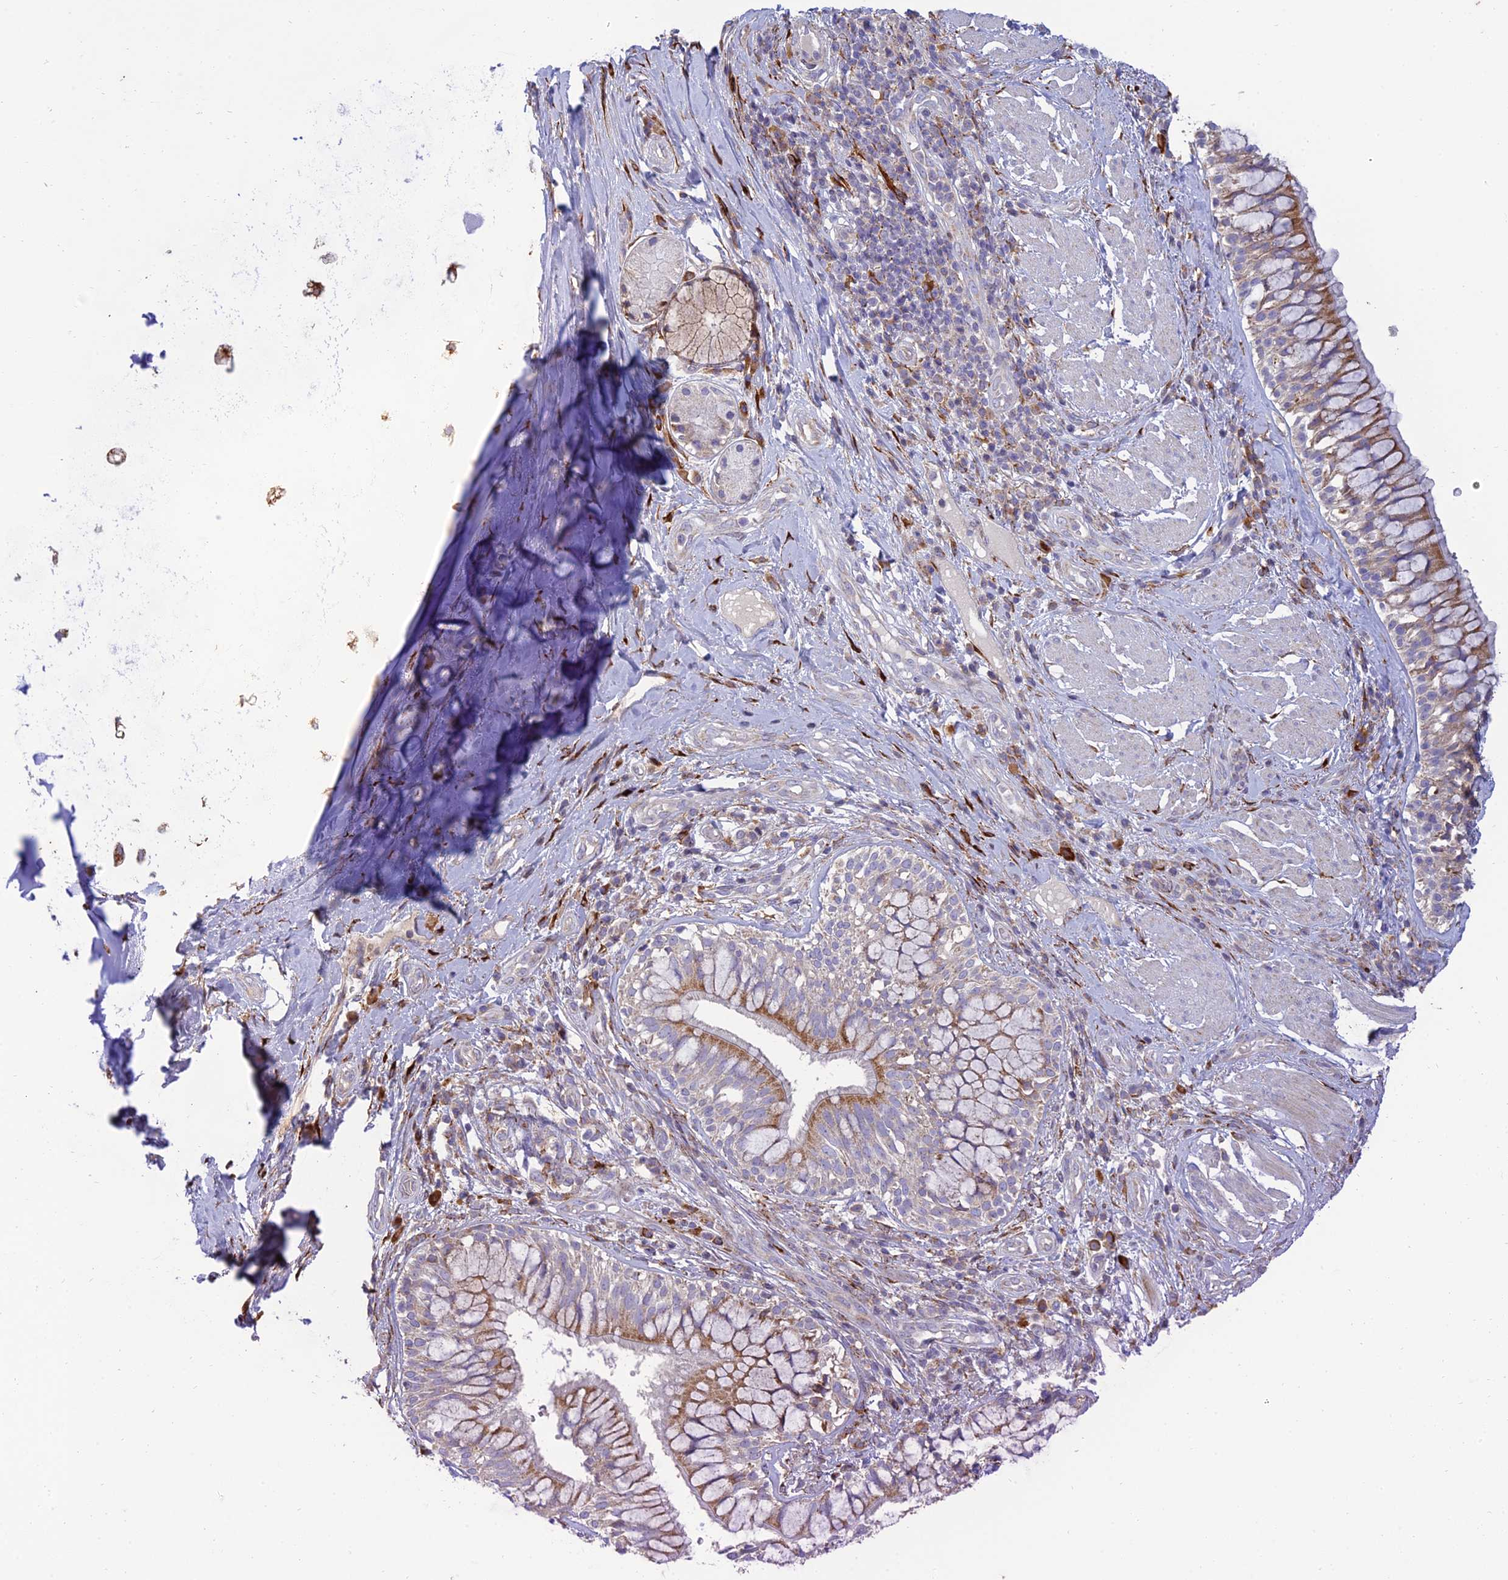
{"staining": {"intensity": "negative", "quantity": "none", "location": "none"}, "tissue": "adipose tissue", "cell_type": "Adipocytes", "image_type": "normal", "snomed": [{"axis": "morphology", "description": "Normal tissue, NOS"}, {"axis": "morphology", "description": "Squamous cell carcinoma, NOS"}, {"axis": "topography", "description": "Bronchus"}, {"axis": "topography", "description": "Lung"}], "caption": "This is an IHC micrograph of unremarkable human adipose tissue. There is no positivity in adipocytes.", "gene": "RCN3", "patient": {"sex": "male", "age": 64}}